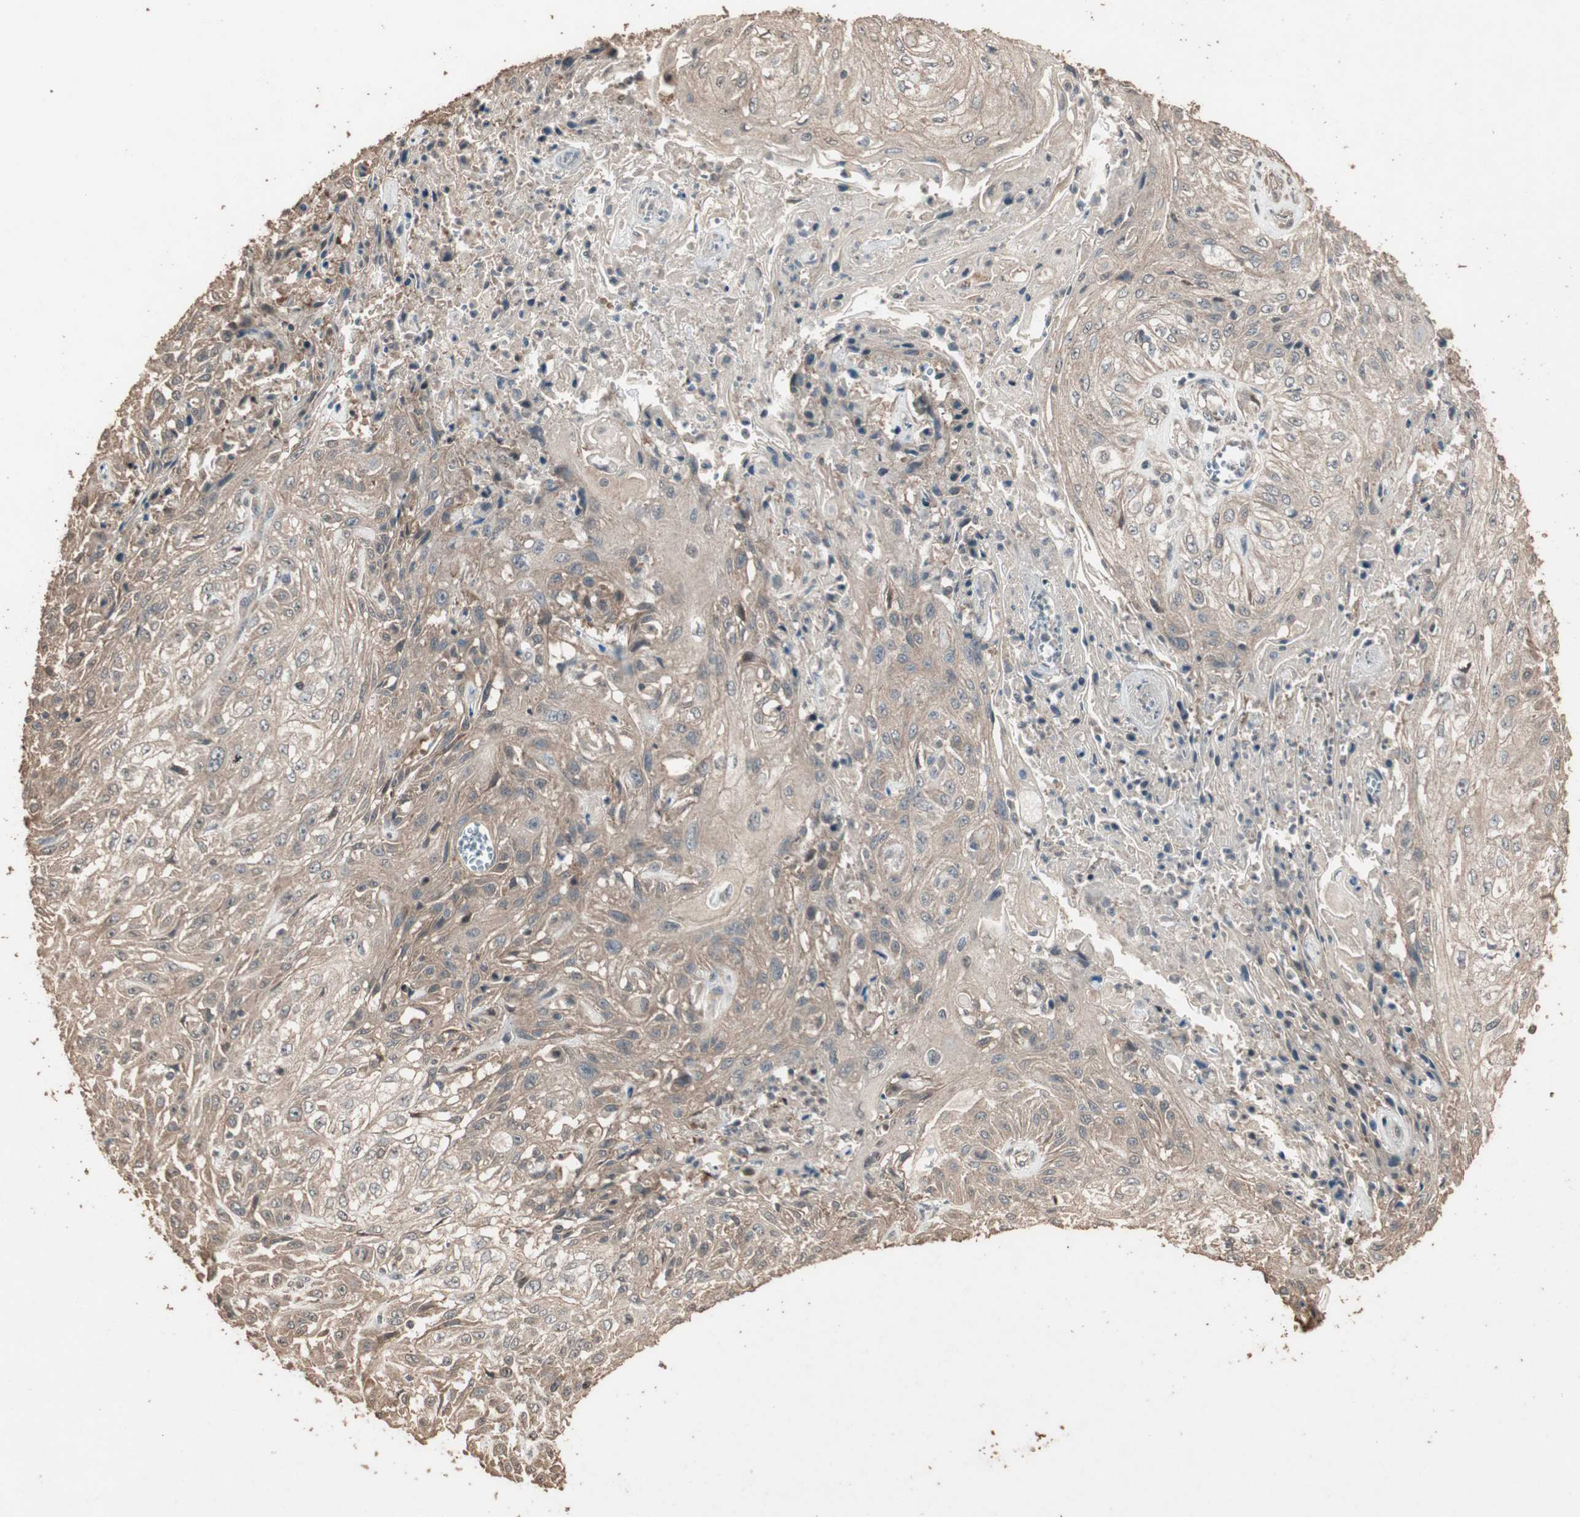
{"staining": {"intensity": "weak", "quantity": ">75%", "location": "cytoplasmic/membranous"}, "tissue": "skin cancer", "cell_type": "Tumor cells", "image_type": "cancer", "snomed": [{"axis": "morphology", "description": "Squamous cell carcinoma, NOS"}, {"axis": "morphology", "description": "Squamous cell carcinoma, metastatic, NOS"}, {"axis": "topography", "description": "Skin"}, {"axis": "topography", "description": "Lymph node"}], "caption": "Metastatic squamous cell carcinoma (skin) tissue demonstrates weak cytoplasmic/membranous staining in approximately >75% of tumor cells, visualized by immunohistochemistry.", "gene": "USP20", "patient": {"sex": "male", "age": 75}}